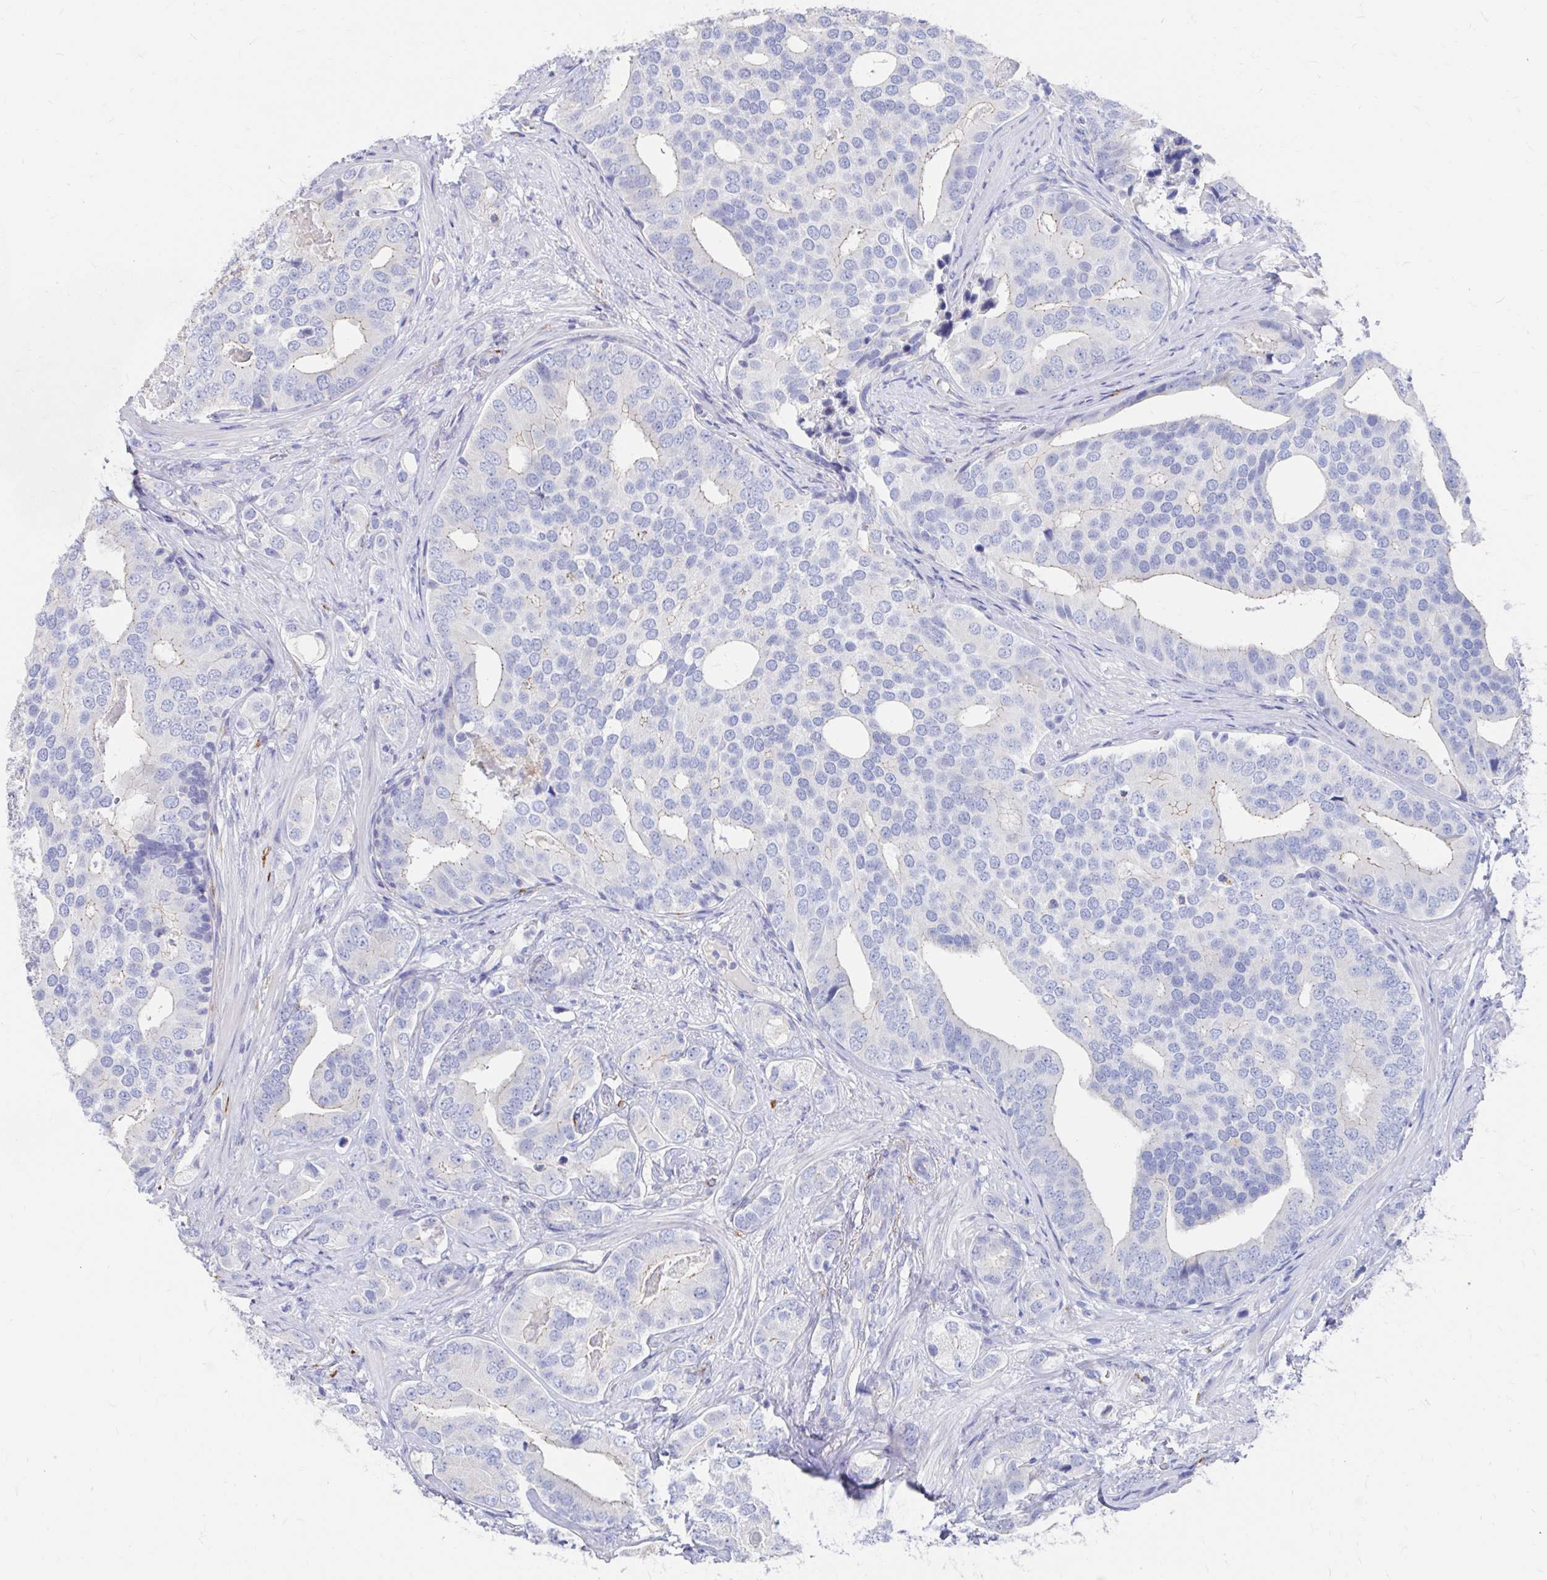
{"staining": {"intensity": "negative", "quantity": "none", "location": "none"}, "tissue": "prostate cancer", "cell_type": "Tumor cells", "image_type": "cancer", "snomed": [{"axis": "morphology", "description": "Adenocarcinoma, High grade"}, {"axis": "topography", "description": "Prostate"}], "caption": "The IHC photomicrograph has no significant staining in tumor cells of prostate cancer (high-grade adenocarcinoma) tissue.", "gene": "LAMC3", "patient": {"sex": "male", "age": 62}}